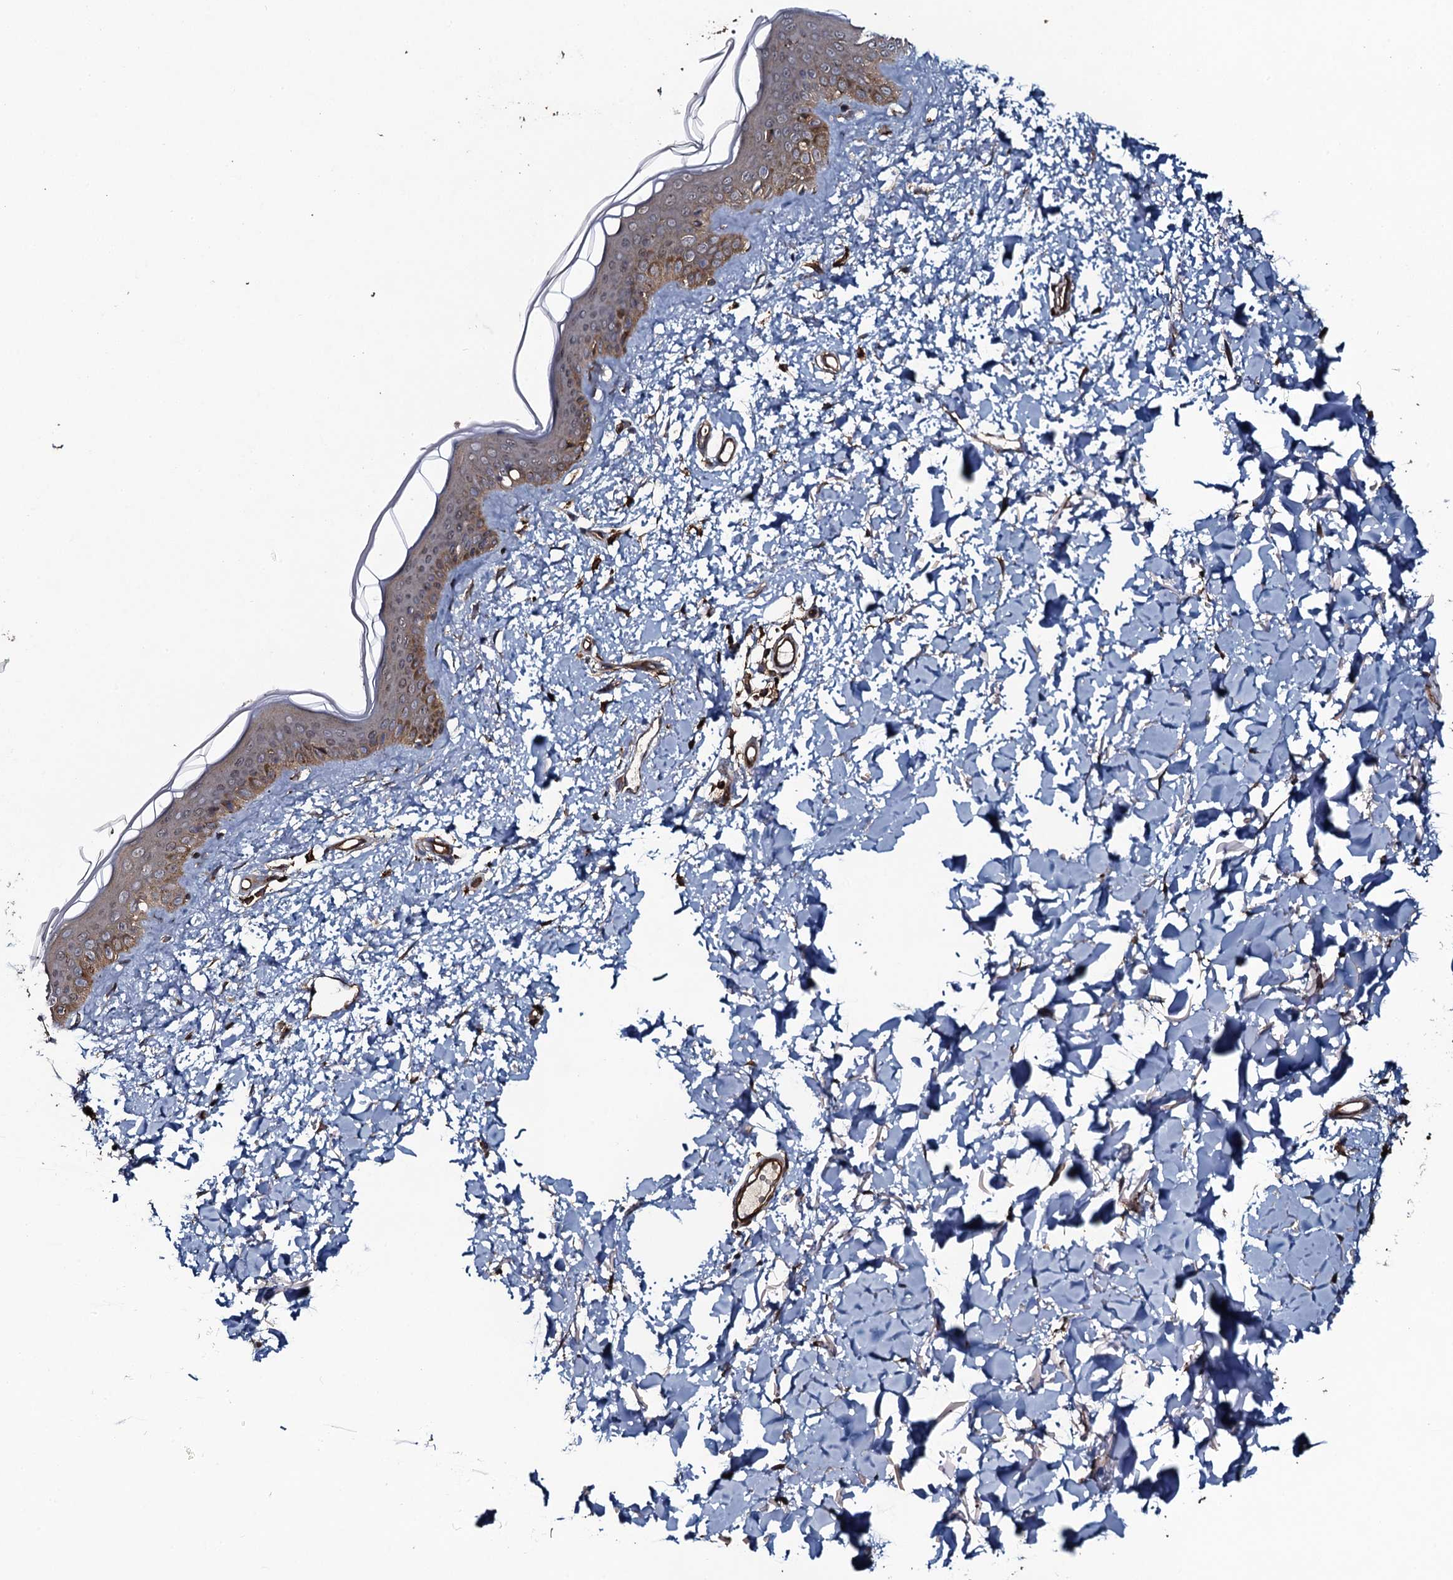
{"staining": {"intensity": "moderate", "quantity": ">75%", "location": "cytoplasmic/membranous"}, "tissue": "skin", "cell_type": "Fibroblasts", "image_type": "normal", "snomed": [{"axis": "morphology", "description": "Normal tissue, NOS"}, {"axis": "topography", "description": "Skin"}], "caption": "Brown immunohistochemical staining in normal skin shows moderate cytoplasmic/membranous expression in approximately >75% of fibroblasts.", "gene": "VWA8", "patient": {"sex": "female", "age": 58}}